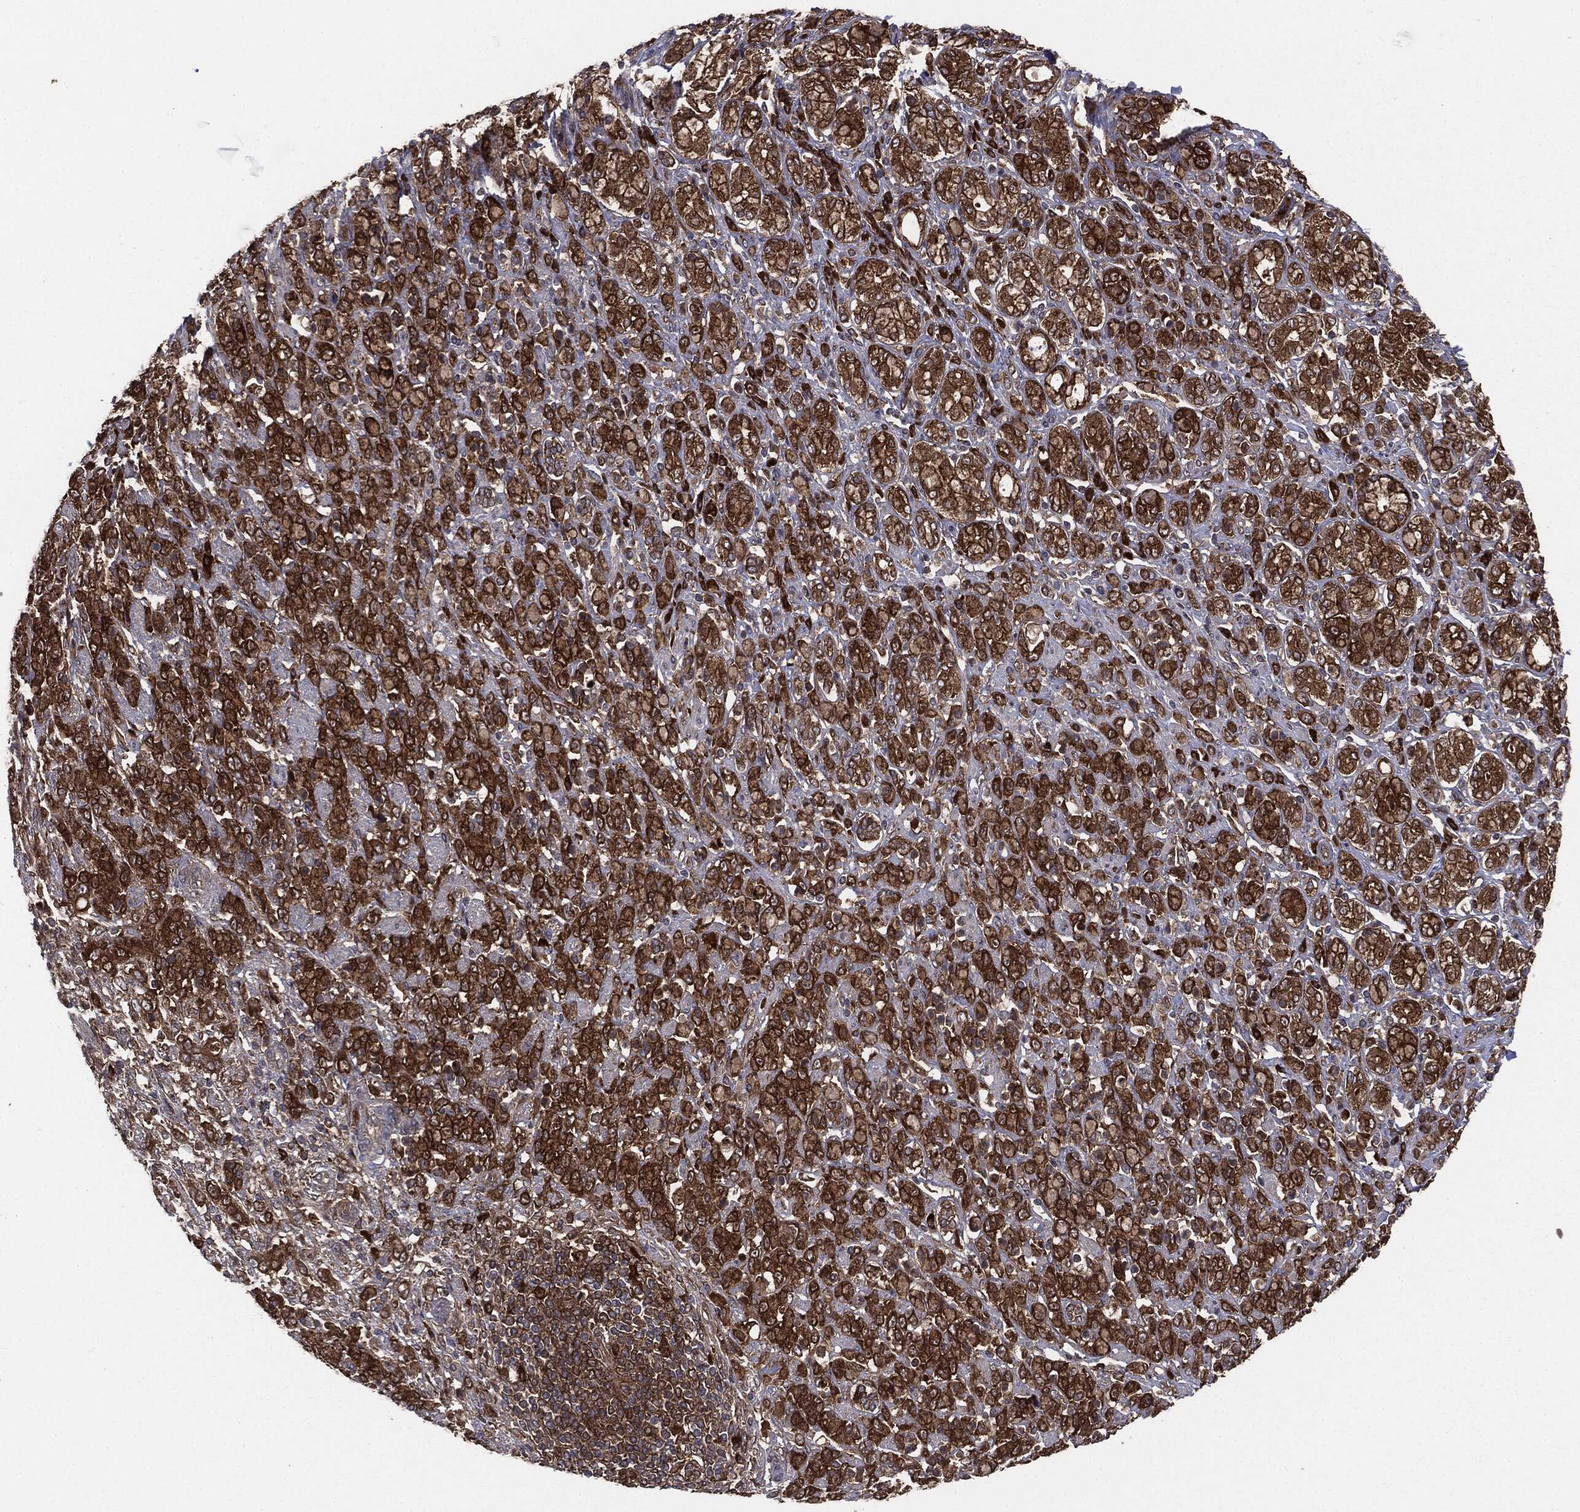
{"staining": {"intensity": "strong", "quantity": ">75%", "location": "cytoplasmic/membranous"}, "tissue": "stomach cancer", "cell_type": "Tumor cells", "image_type": "cancer", "snomed": [{"axis": "morphology", "description": "Normal tissue, NOS"}, {"axis": "morphology", "description": "Adenocarcinoma, NOS"}, {"axis": "topography", "description": "Stomach"}], "caption": "Brown immunohistochemical staining in stomach cancer (adenocarcinoma) reveals strong cytoplasmic/membranous positivity in approximately >75% of tumor cells.", "gene": "NME1", "patient": {"sex": "female", "age": 79}}